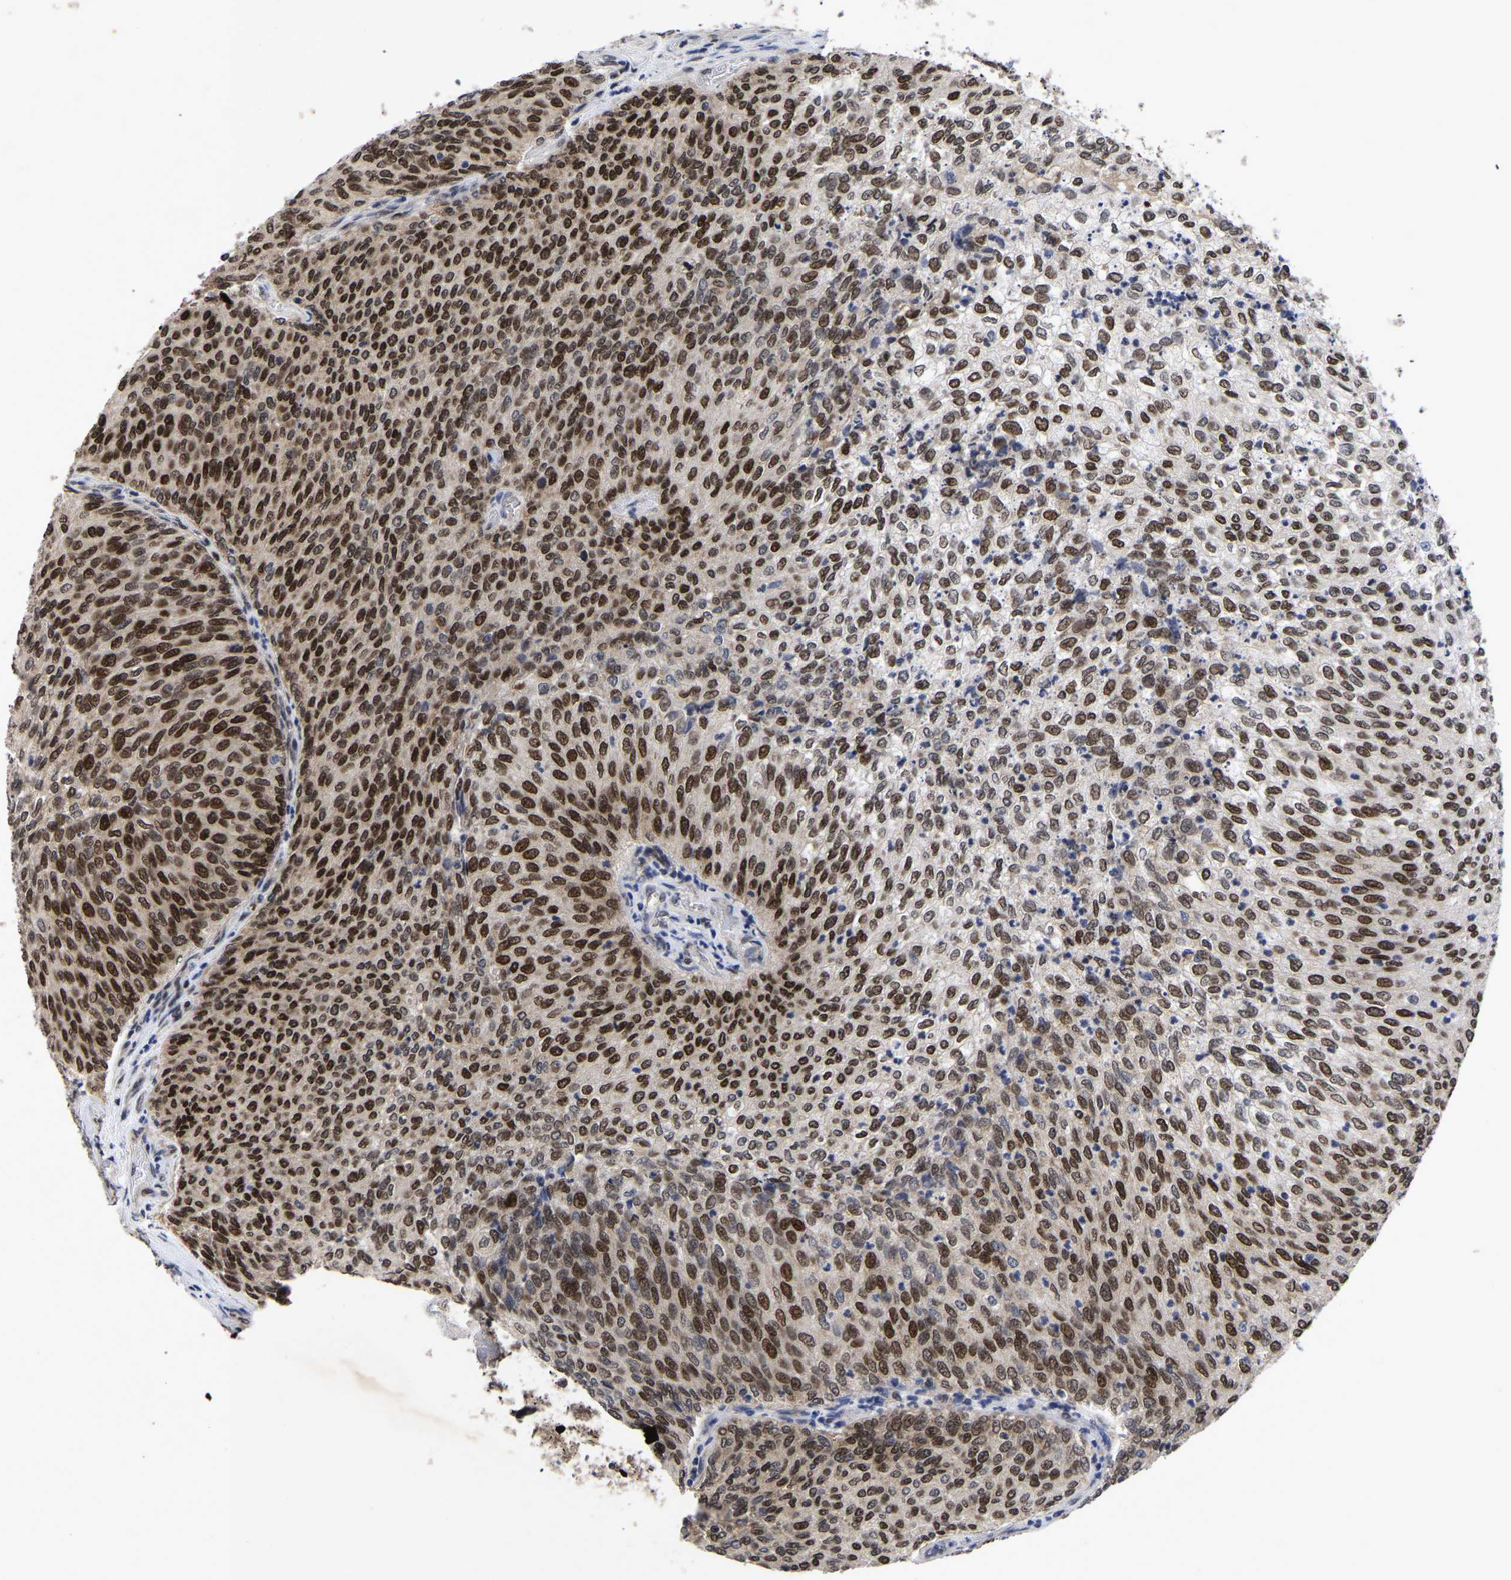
{"staining": {"intensity": "strong", "quantity": ">75%", "location": "nuclear"}, "tissue": "urothelial cancer", "cell_type": "Tumor cells", "image_type": "cancer", "snomed": [{"axis": "morphology", "description": "Urothelial carcinoma, Low grade"}, {"axis": "topography", "description": "Urinary bladder"}], "caption": "This photomicrograph demonstrates urothelial cancer stained with IHC to label a protein in brown. The nuclear of tumor cells show strong positivity for the protein. Nuclei are counter-stained blue.", "gene": "JUNB", "patient": {"sex": "female", "age": 79}}